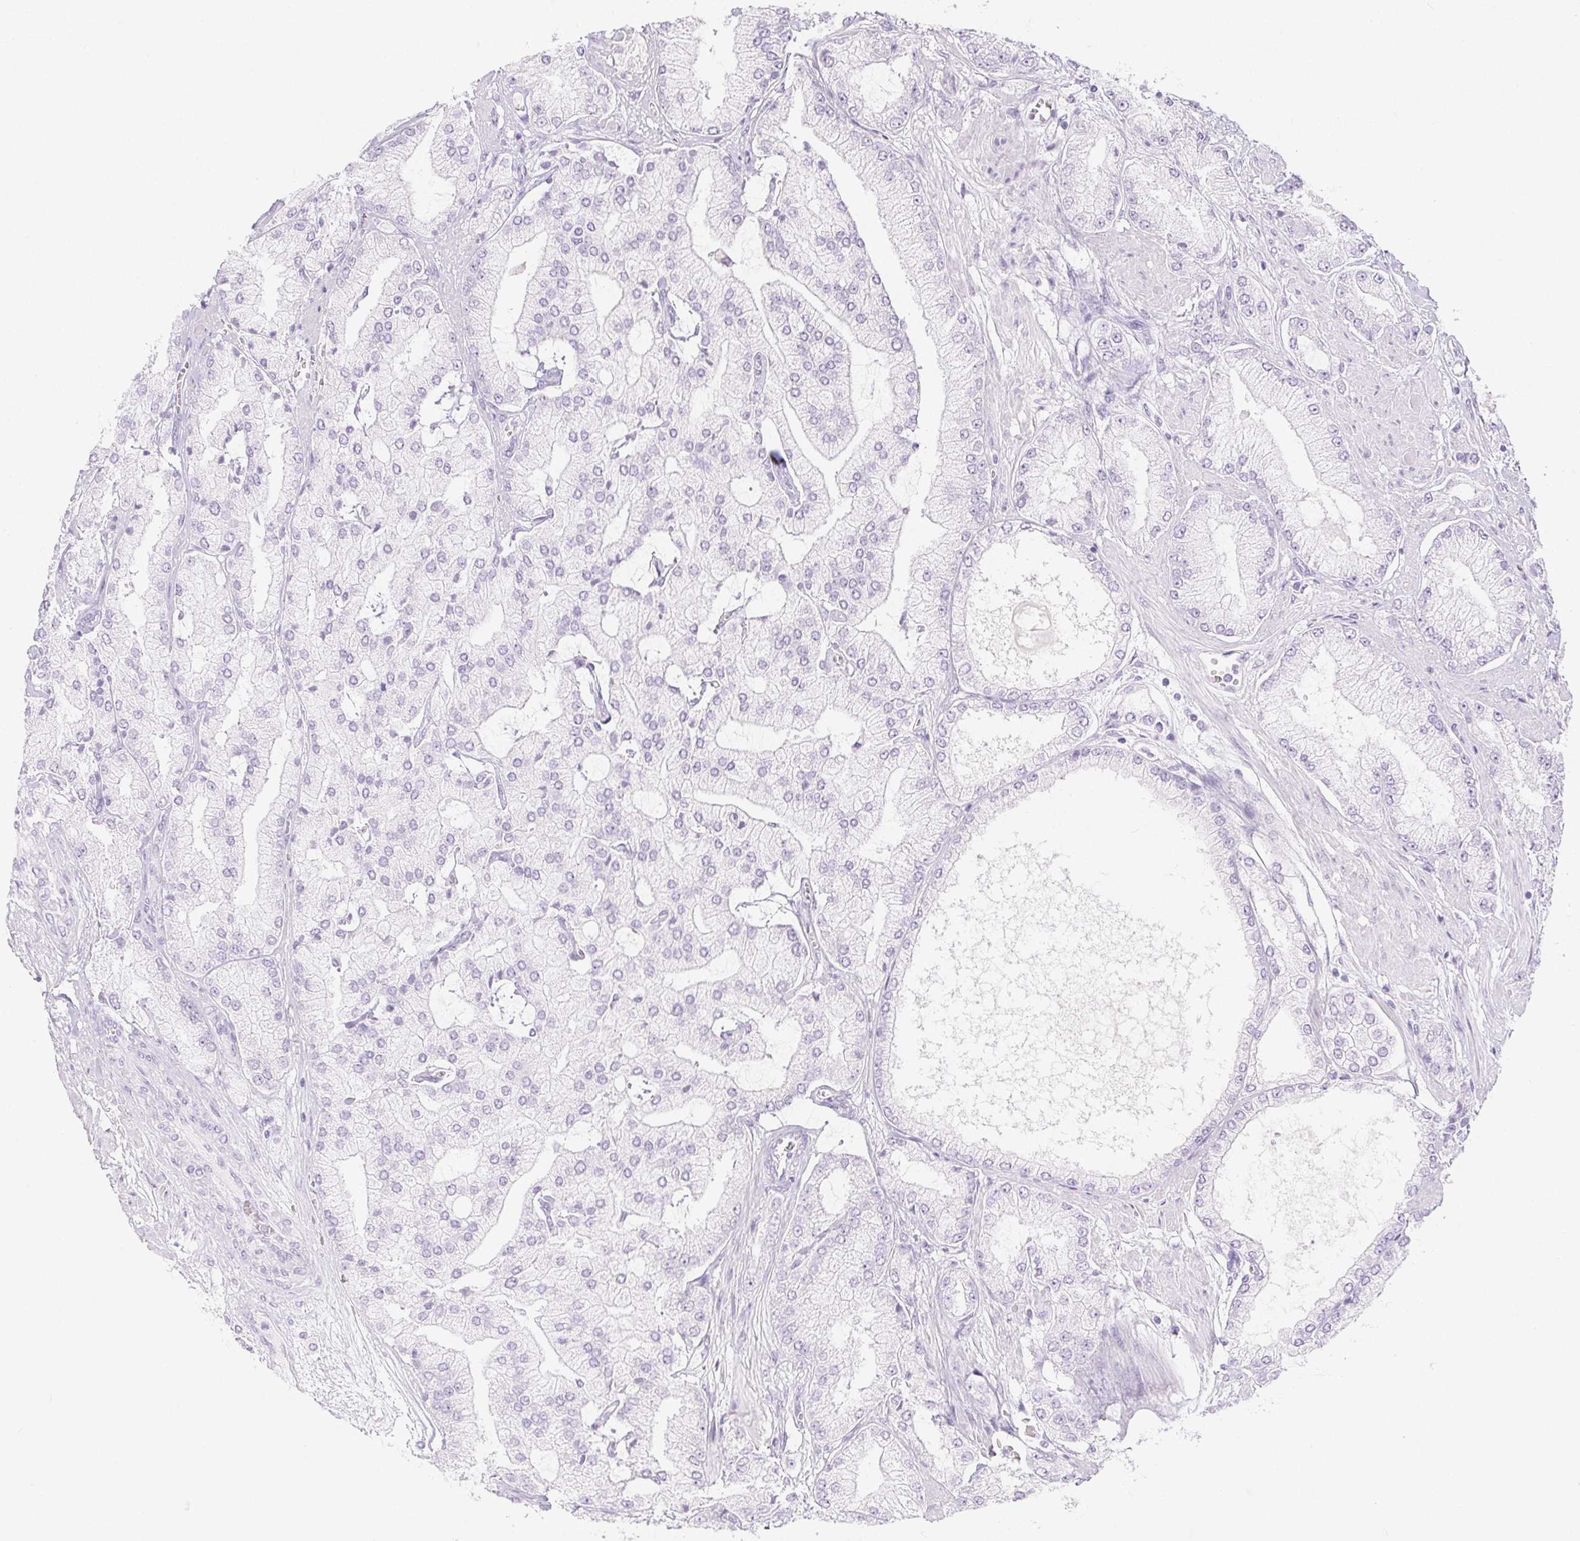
{"staining": {"intensity": "negative", "quantity": "none", "location": "none"}, "tissue": "prostate cancer", "cell_type": "Tumor cells", "image_type": "cancer", "snomed": [{"axis": "morphology", "description": "Adenocarcinoma, High grade"}, {"axis": "topography", "description": "Prostate"}], "caption": "Photomicrograph shows no significant protein expression in tumor cells of prostate cancer (high-grade adenocarcinoma).", "gene": "SPRR3", "patient": {"sex": "male", "age": 68}}